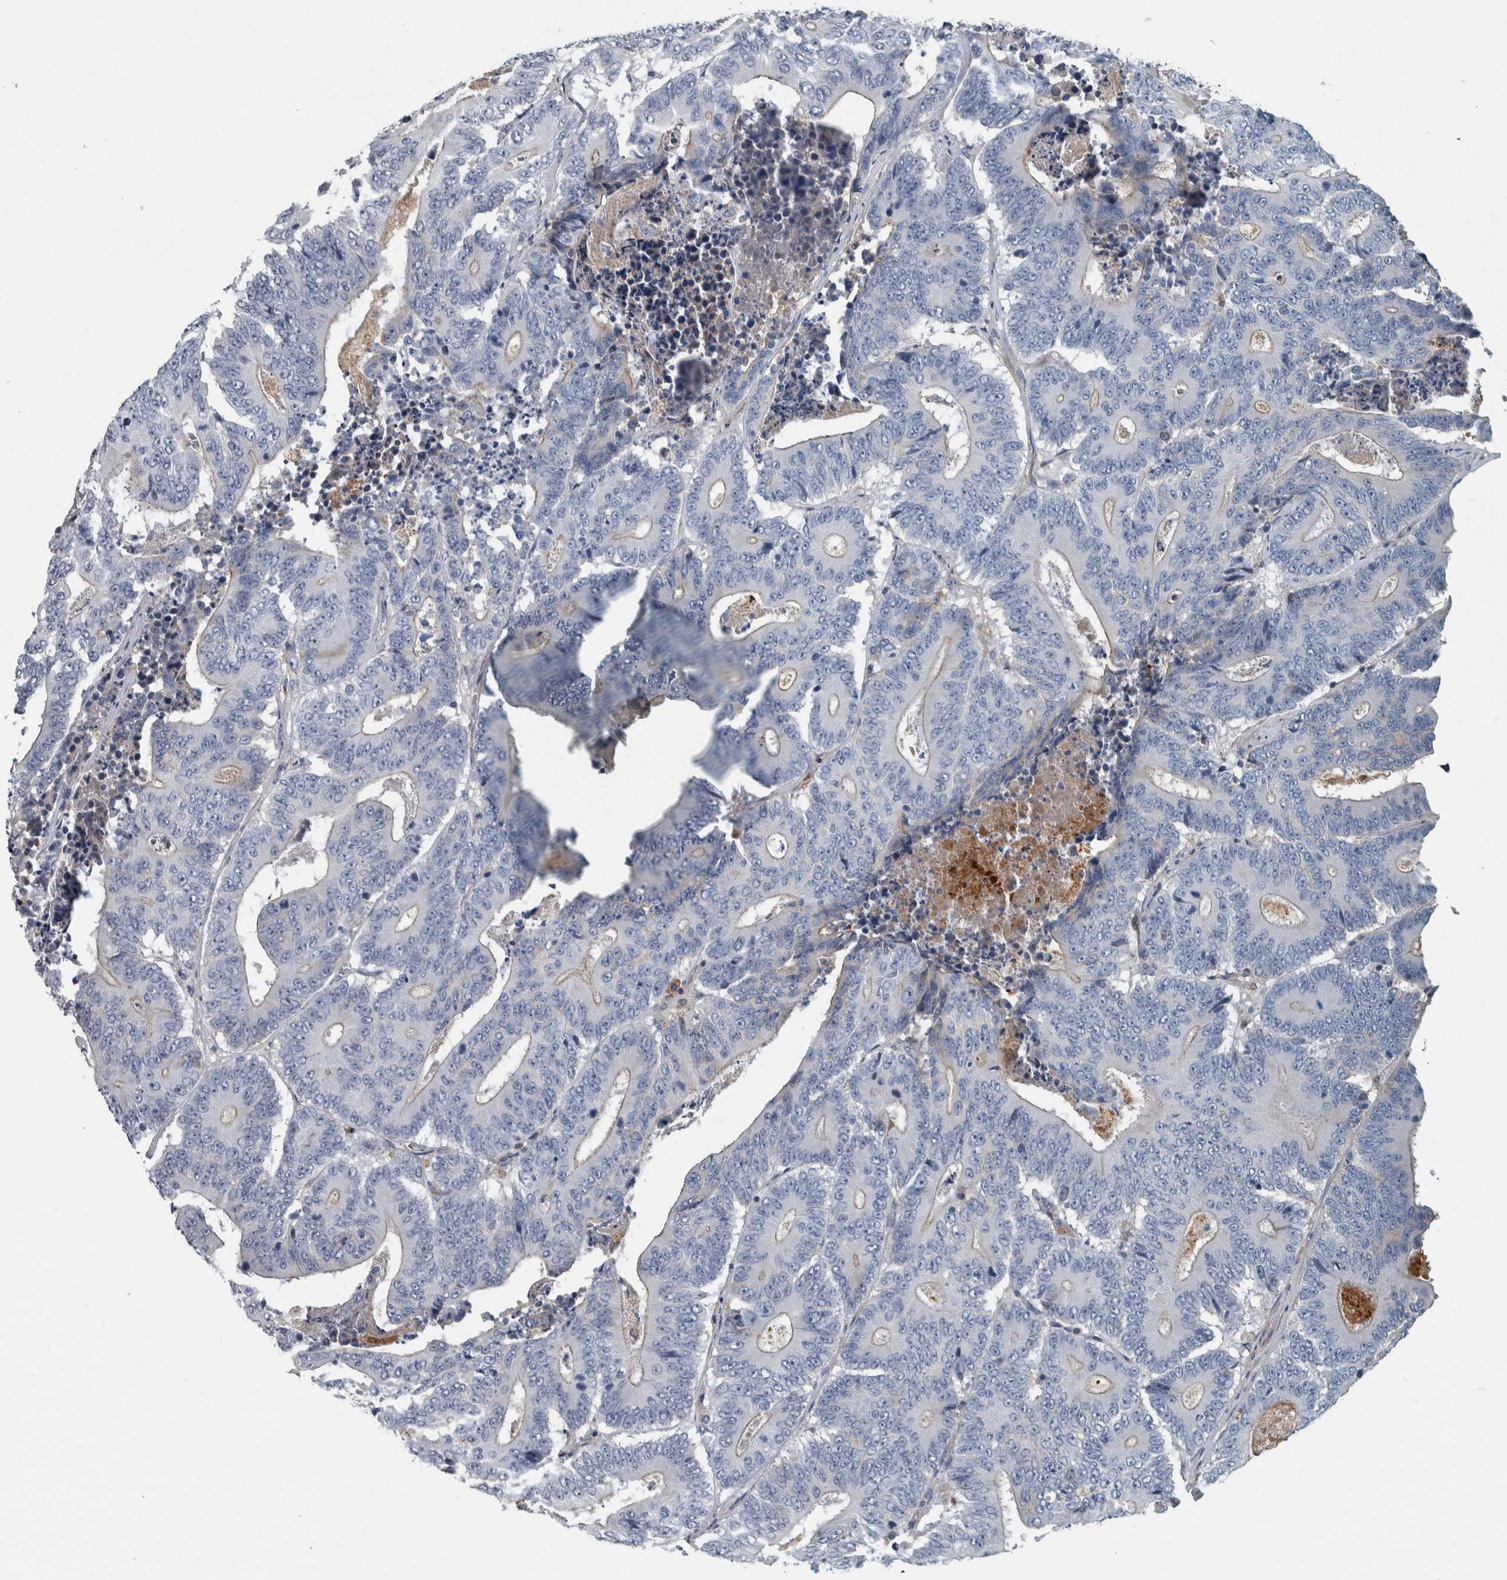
{"staining": {"intensity": "weak", "quantity": "<25%", "location": "cytoplasmic/membranous"}, "tissue": "colorectal cancer", "cell_type": "Tumor cells", "image_type": "cancer", "snomed": [{"axis": "morphology", "description": "Adenocarcinoma, NOS"}, {"axis": "topography", "description": "Colon"}], "caption": "The image reveals no staining of tumor cells in adenocarcinoma (colorectal).", "gene": "SERPINC1", "patient": {"sex": "male", "age": 83}}